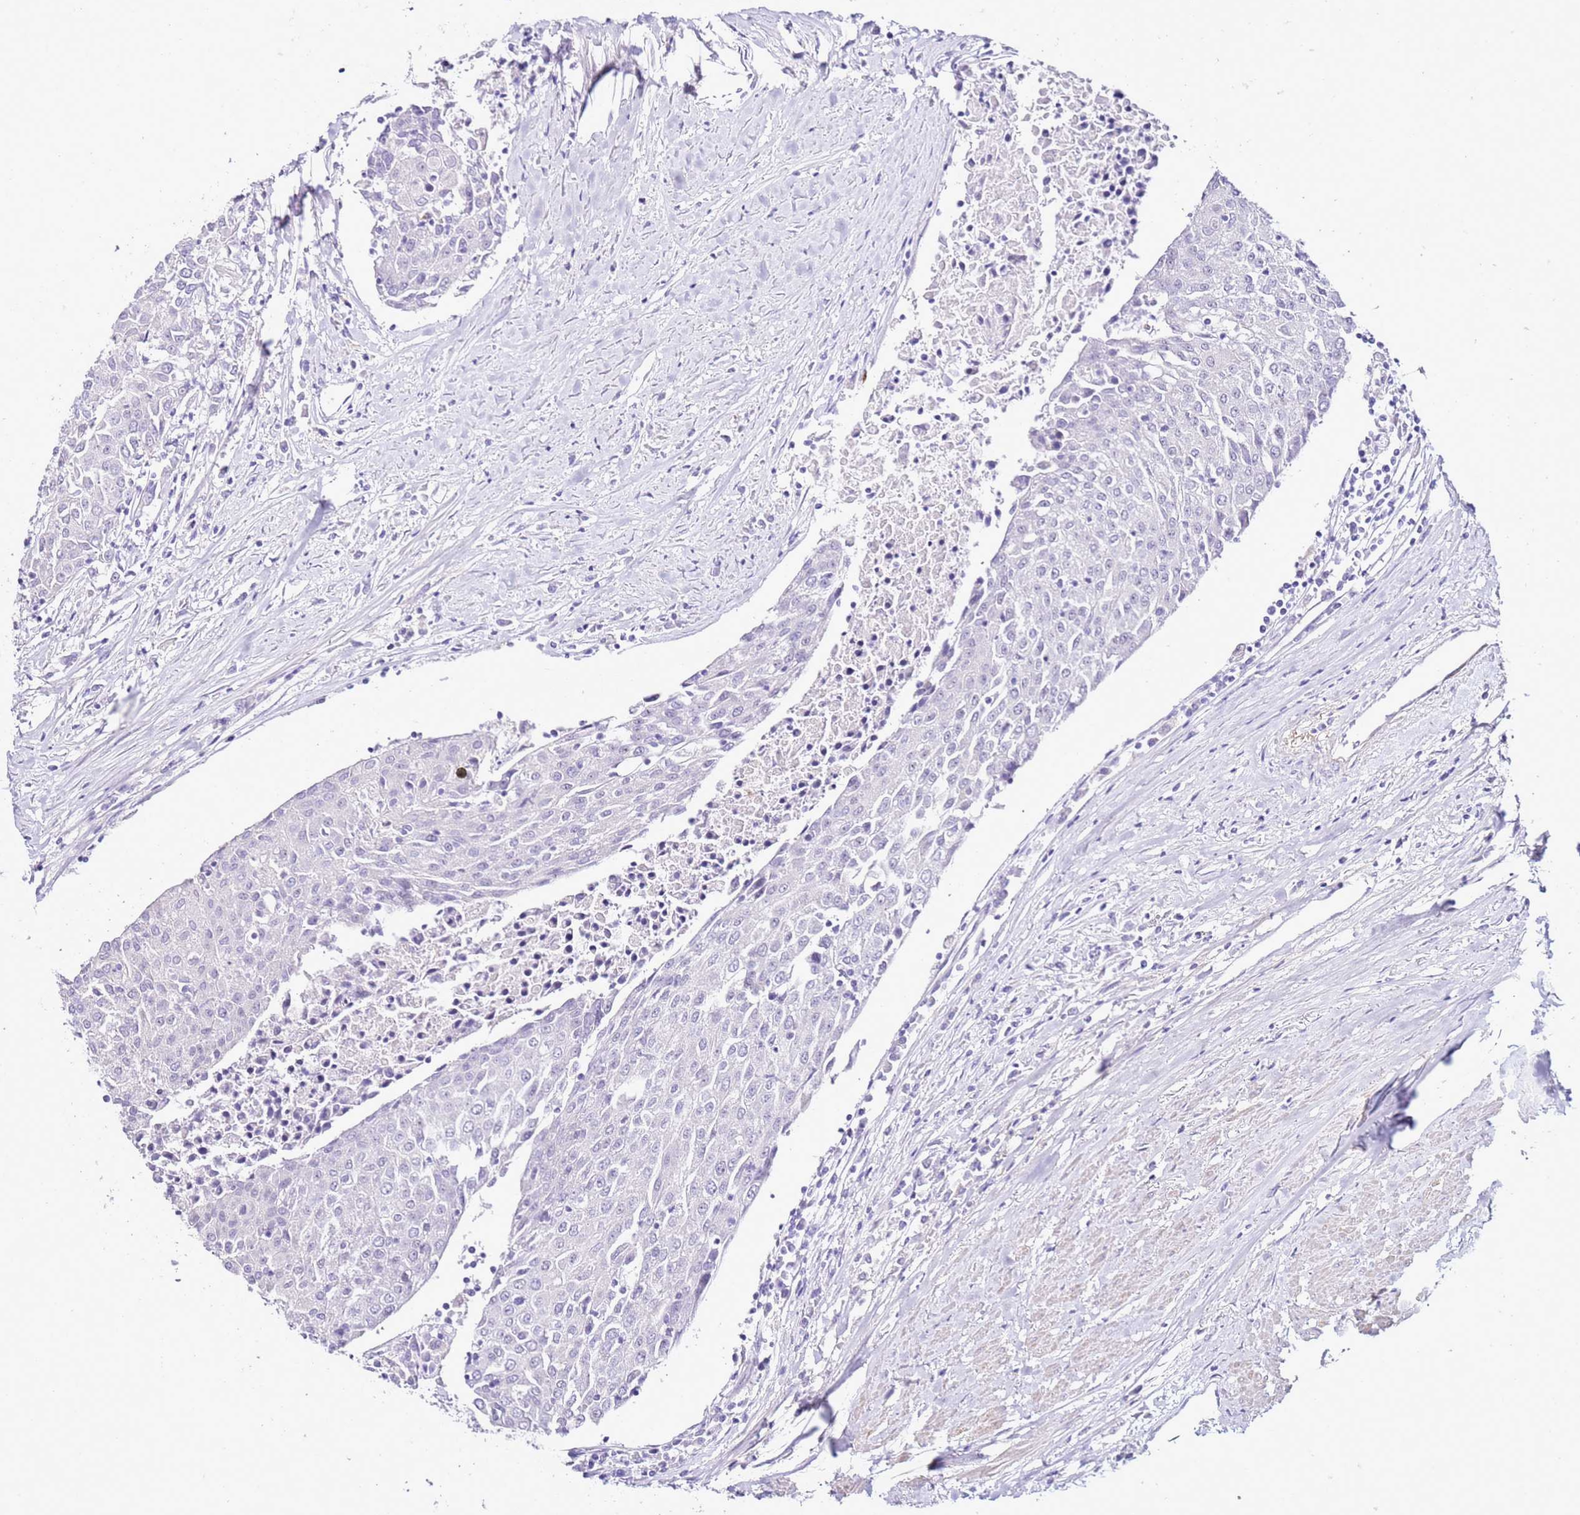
{"staining": {"intensity": "negative", "quantity": "none", "location": "none"}, "tissue": "urothelial cancer", "cell_type": "Tumor cells", "image_type": "cancer", "snomed": [{"axis": "morphology", "description": "Urothelial carcinoma, High grade"}, {"axis": "topography", "description": "Urinary bladder"}], "caption": "IHC photomicrograph of urothelial cancer stained for a protein (brown), which demonstrates no positivity in tumor cells.", "gene": "HGD", "patient": {"sex": "female", "age": 85}}